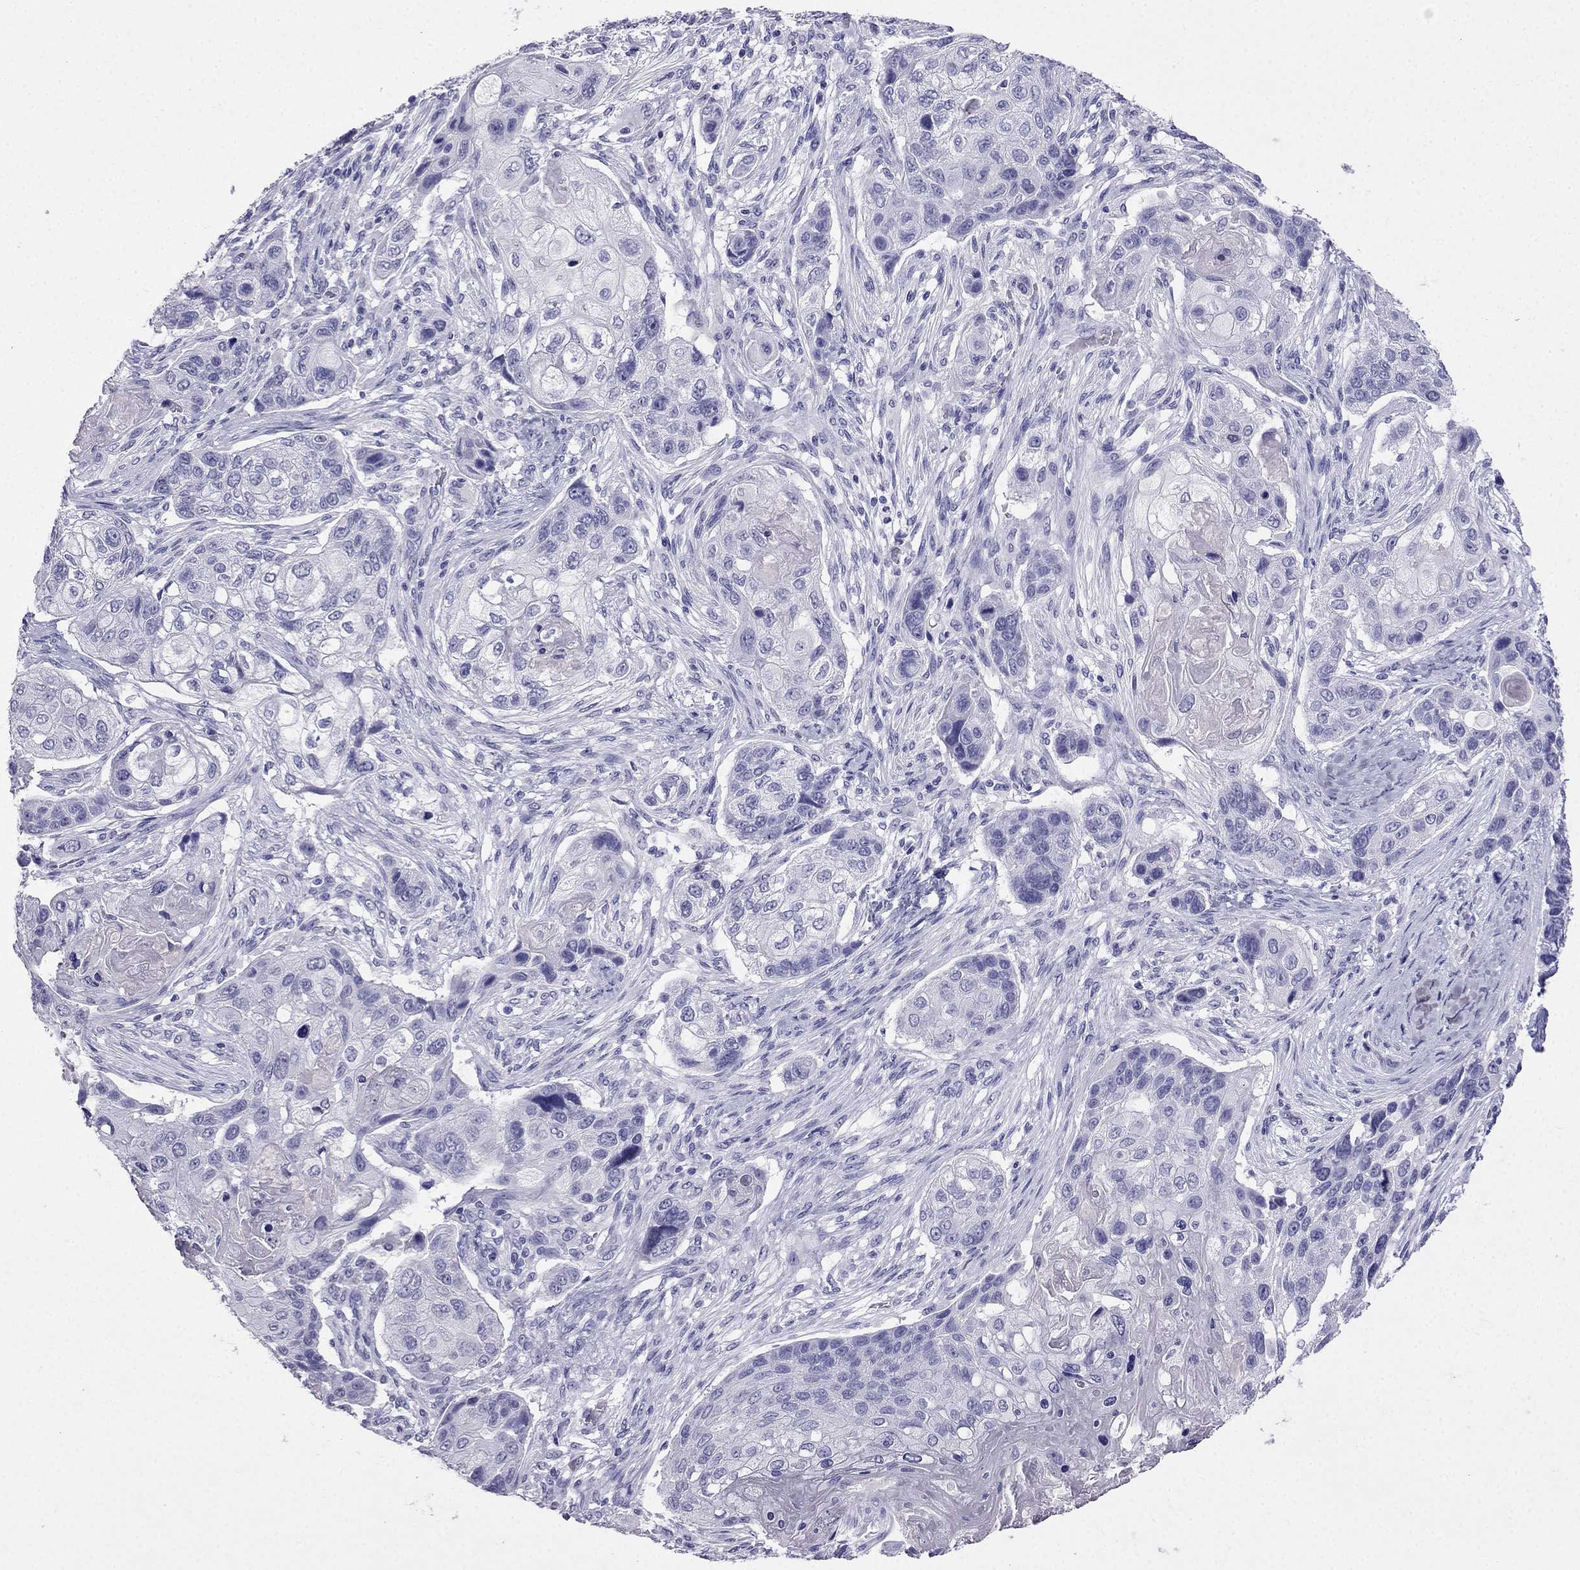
{"staining": {"intensity": "negative", "quantity": "none", "location": "none"}, "tissue": "lung cancer", "cell_type": "Tumor cells", "image_type": "cancer", "snomed": [{"axis": "morphology", "description": "Normal tissue, NOS"}, {"axis": "morphology", "description": "Squamous cell carcinoma, NOS"}, {"axis": "topography", "description": "Bronchus"}, {"axis": "topography", "description": "Lung"}], "caption": "Histopathology image shows no significant protein positivity in tumor cells of lung squamous cell carcinoma.", "gene": "CDHR4", "patient": {"sex": "male", "age": 69}}